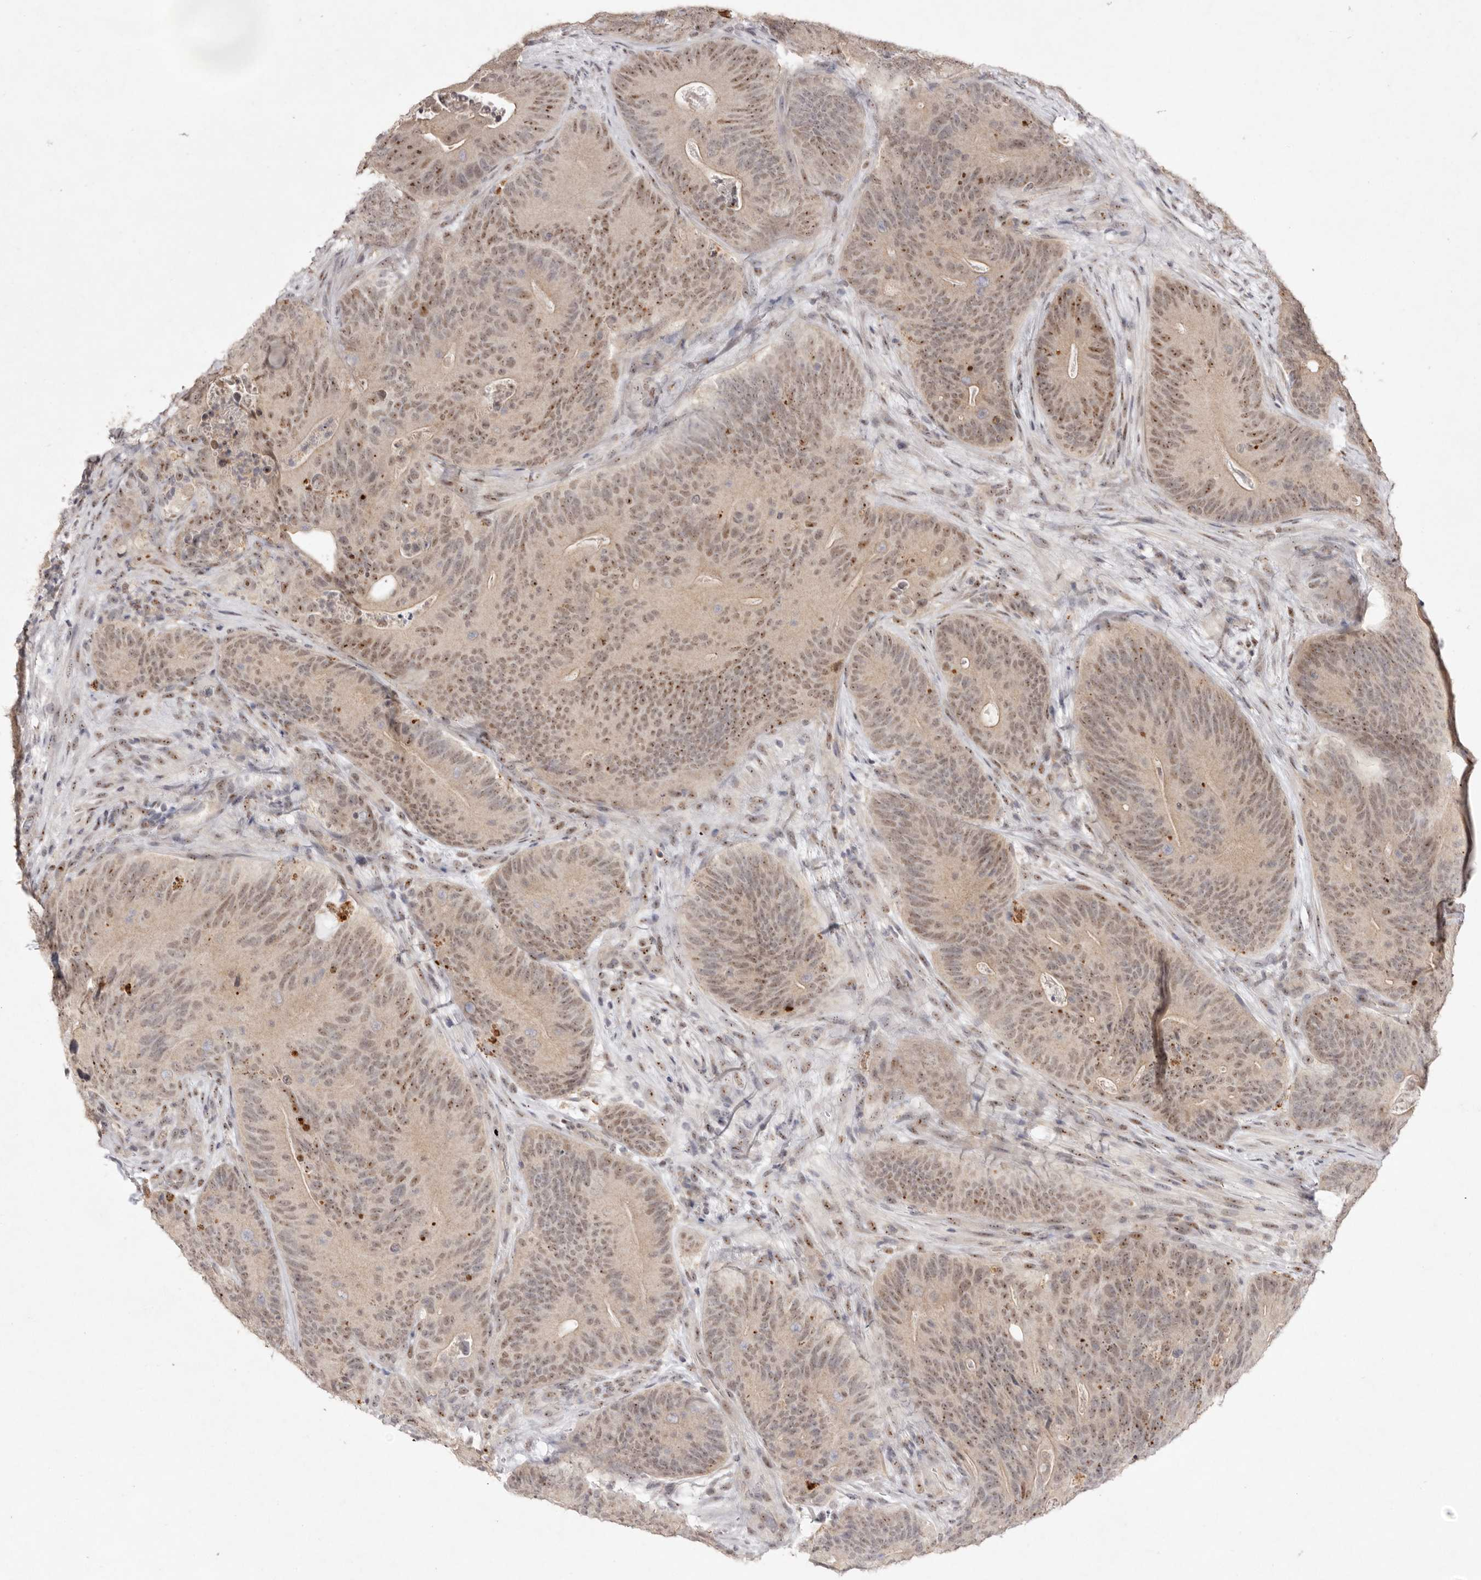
{"staining": {"intensity": "moderate", "quantity": ">75%", "location": "cytoplasmic/membranous,nuclear"}, "tissue": "colorectal cancer", "cell_type": "Tumor cells", "image_type": "cancer", "snomed": [{"axis": "morphology", "description": "Normal tissue, NOS"}, {"axis": "topography", "description": "Colon"}], "caption": "Tumor cells reveal medium levels of moderate cytoplasmic/membranous and nuclear expression in approximately >75% of cells in colorectal cancer.", "gene": "TADA1", "patient": {"sex": "female", "age": 82}}